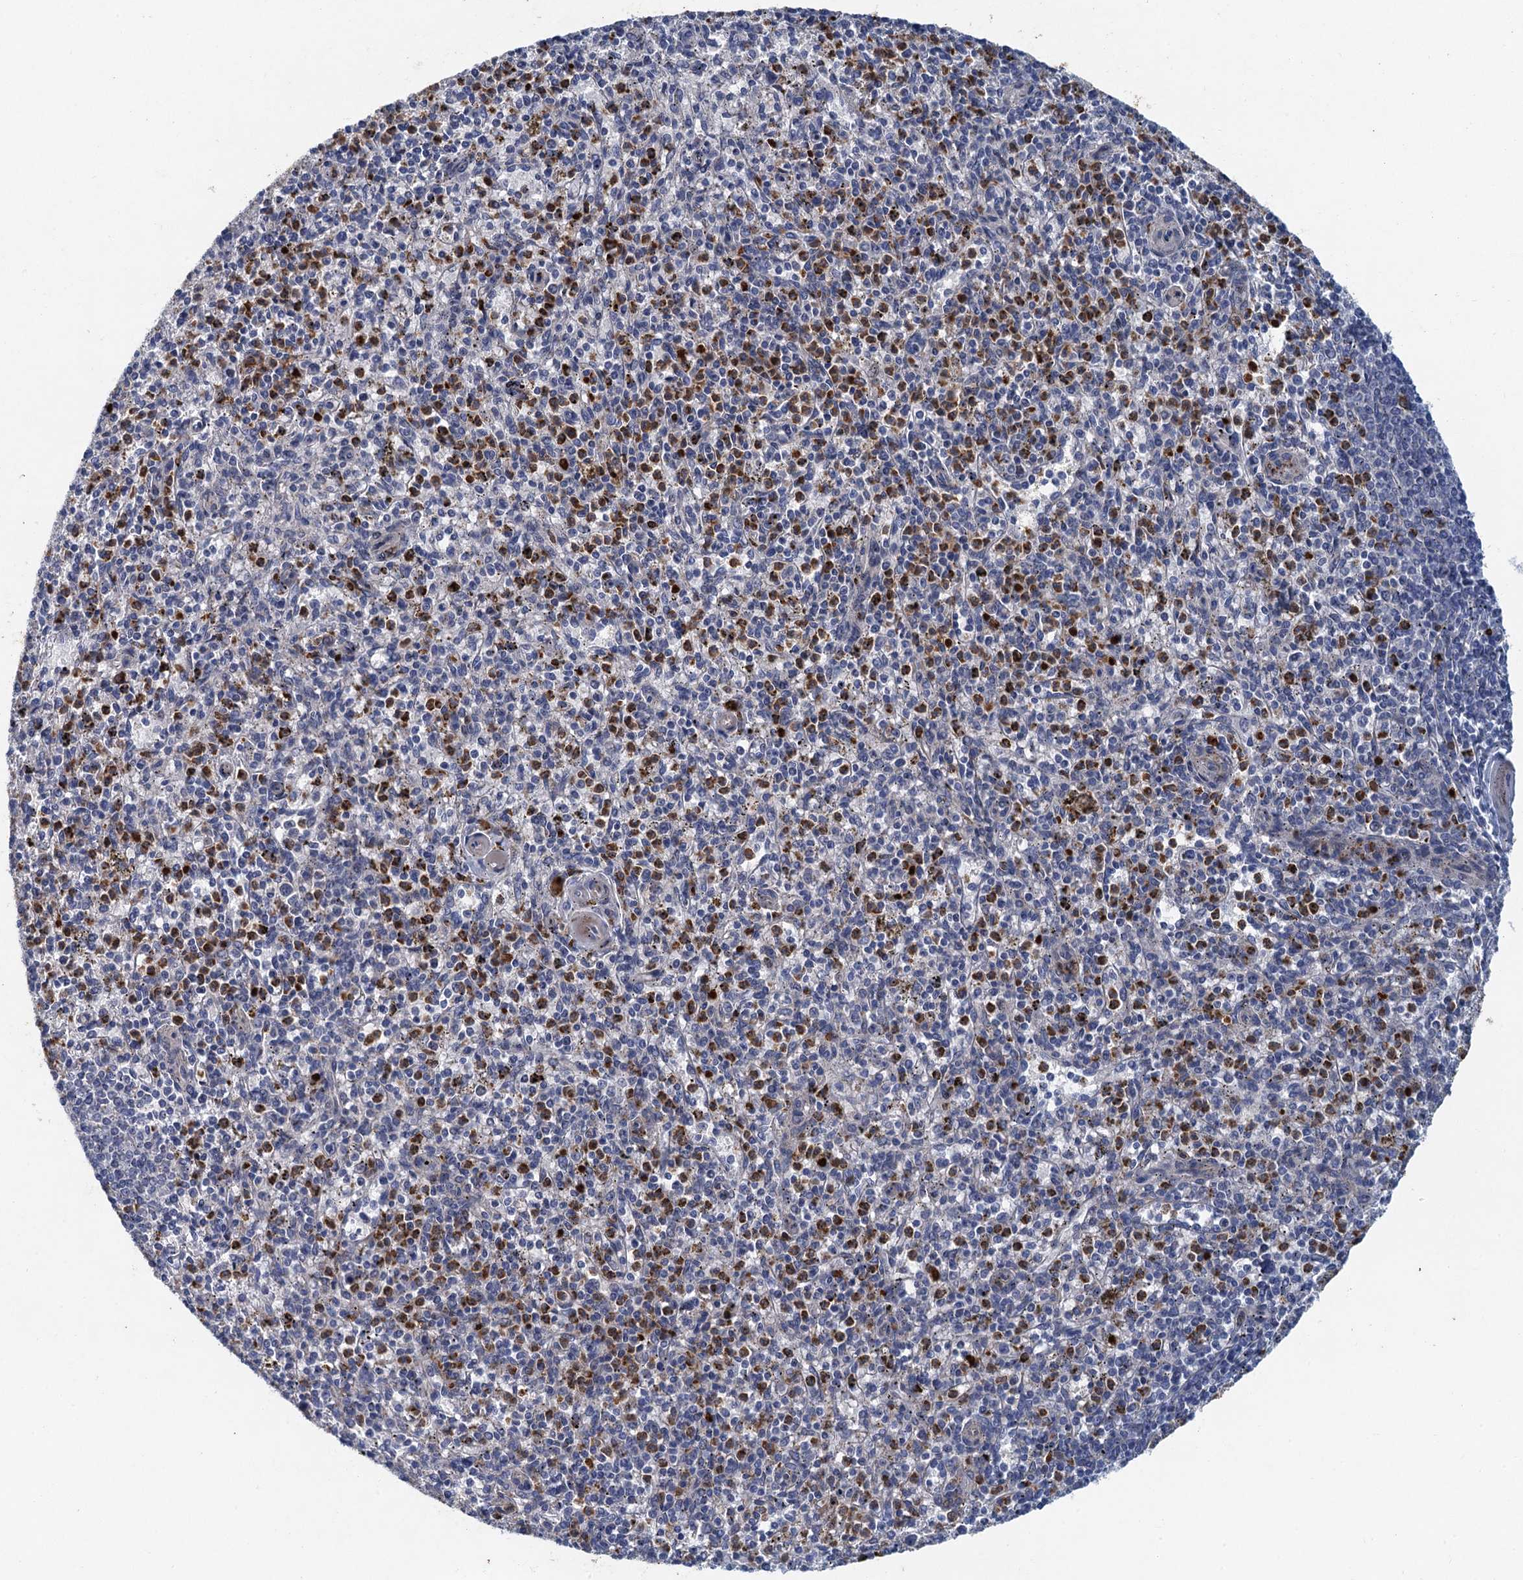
{"staining": {"intensity": "moderate", "quantity": "<25%", "location": "cytoplasmic/membranous"}, "tissue": "spleen", "cell_type": "Cells in red pulp", "image_type": "normal", "snomed": [{"axis": "morphology", "description": "Normal tissue, NOS"}, {"axis": "topography", "description": "Spleen"}], "caption": "Protein analysis of unremarkable spleen shows moderate cytoplasmic/membranous expression in about <25% of cells in red pulp. The staining was performed using DAB (3,3'-diaminobenzidine), with brown indicating positive protein expression. Nuclei are stained blue with hematoxylin.", "gene": "TPCN1", "patient": {"sex": "male", "age": 72}}